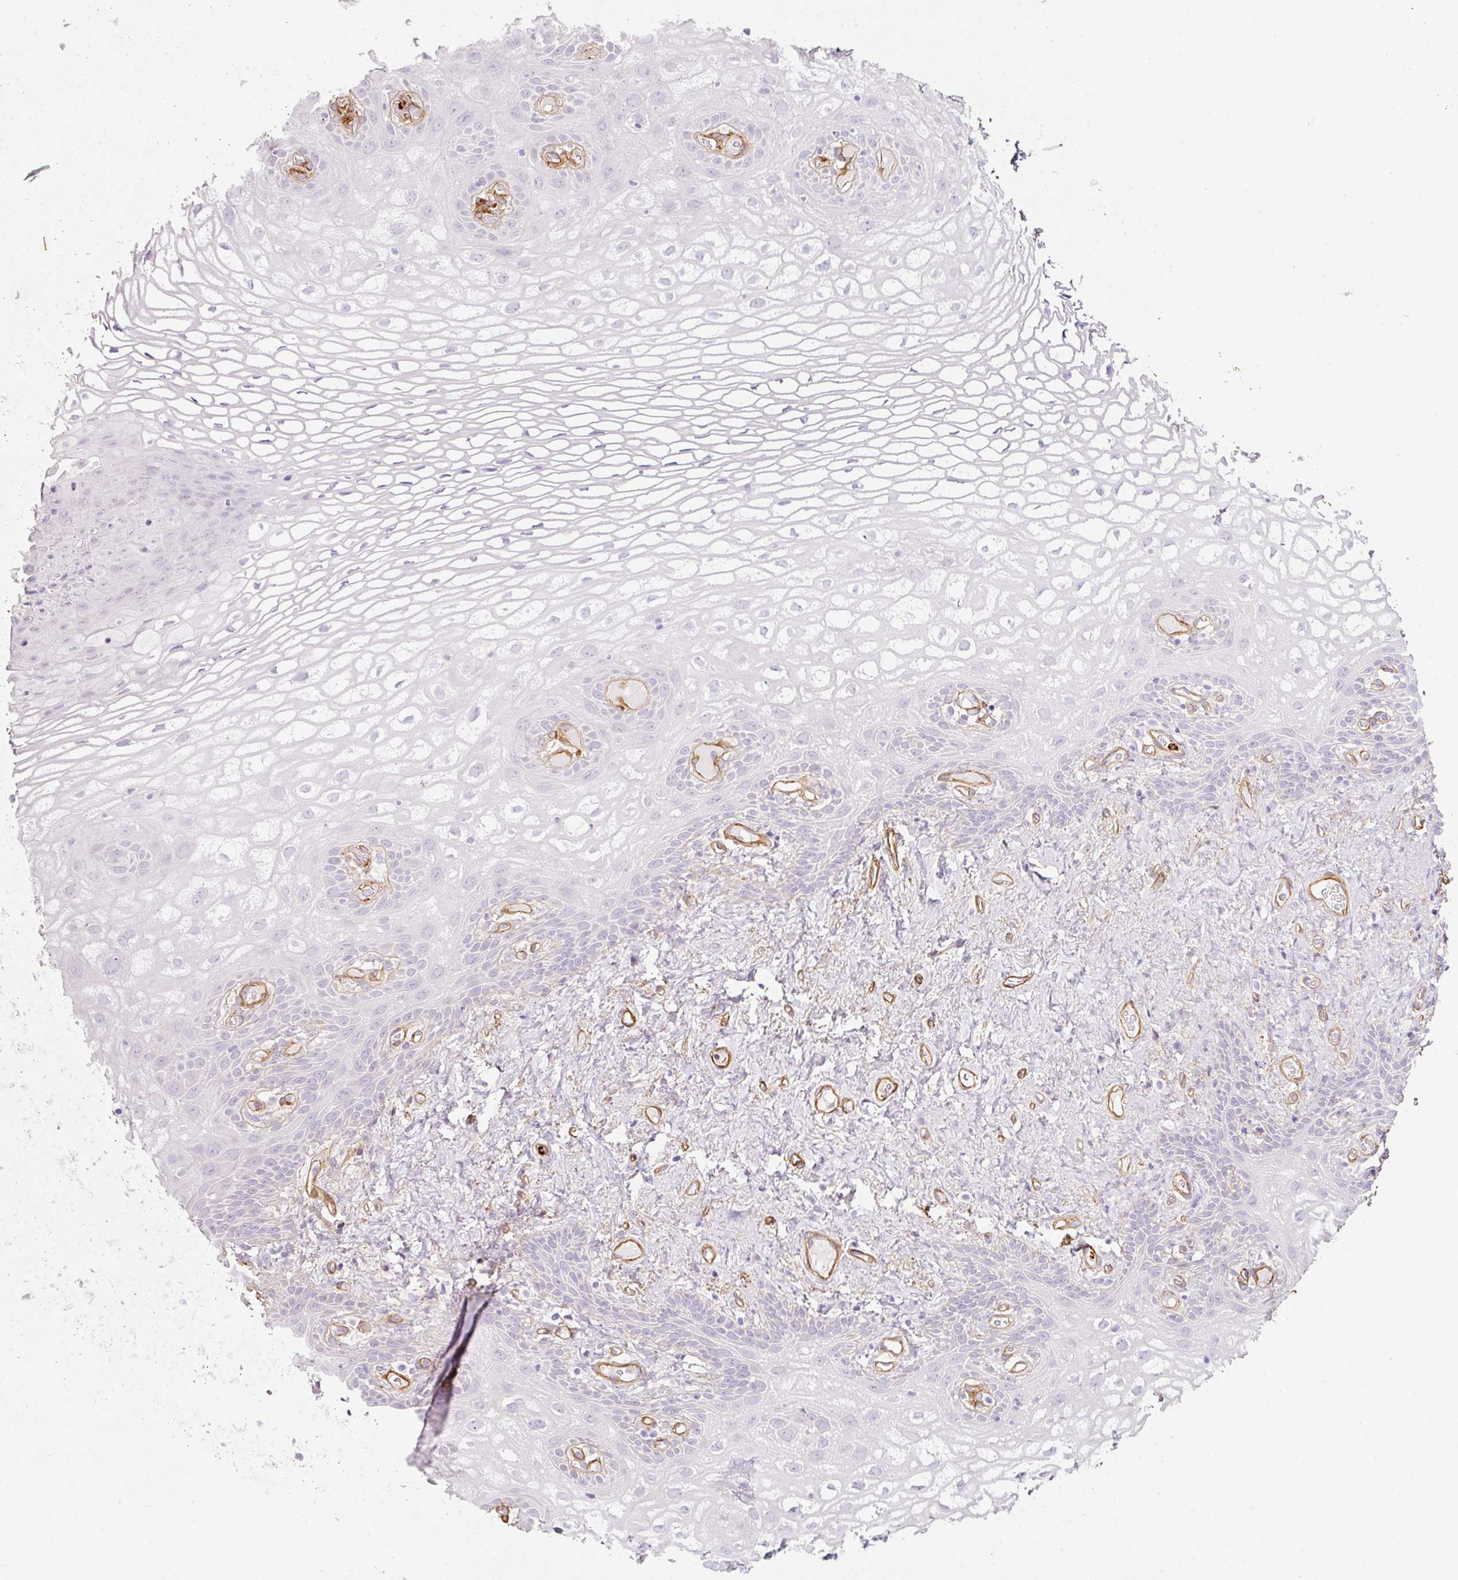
{"staining": {"intensity": "negative", "quantity": "none", "location": "none"}, "tissue": "vagina", "cell_type": "Squamous epithelial cells", "image_type": "normal", "snomed": [{"axis": "morphology", "description": "Normal tissue, NOS"}, {"axis": "topography", "description": "Vagina"}, {"axis": "topography", "description": "Peripheral nerve tissue"}], "caption": "Immunohistochemistry (IHC) histopathology image of normal vagina: vagina stained with DAB (3,3'-diaminobenzidine) demonstrates no significant protein expression in squamous epithelial cells. Nuclei are stained in blue.", "gene": "LOXL4", "patient": {"sex": "female", "age": 71}}